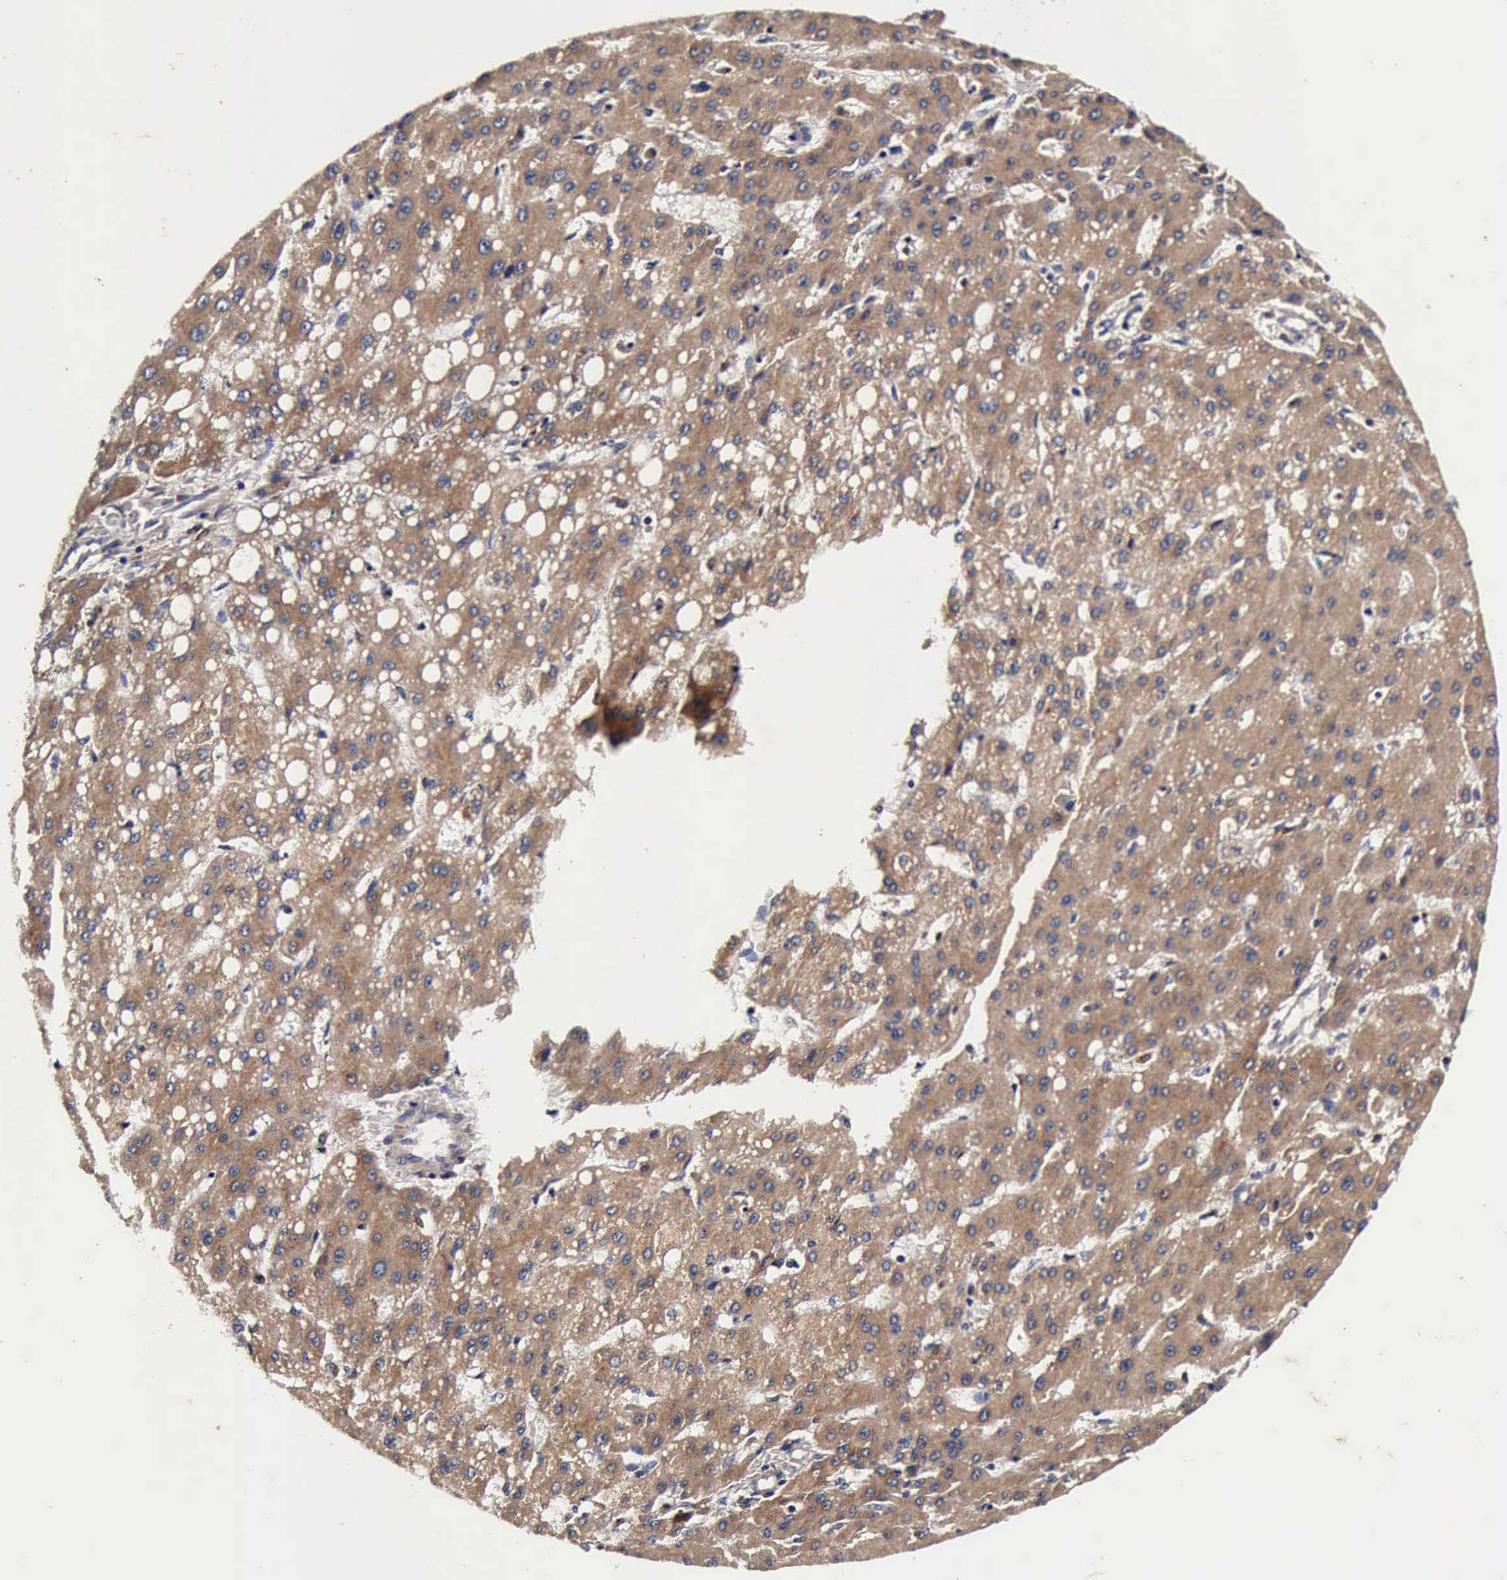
{"staining": {"intensity": "strong", "quantity": ">75%", "location": "cytoplasmic/membranous"}, "tissue": "liver cancer", "cell_type": "Tumor cells", "image_type": "cancer", "snomed": [{"axis": "morphology", "description": "Carcinoma, Hepatocellular, NOS"}, {"axis": "topography", "description": "Liver"}], "caption": "Hepatocellular carcinoma (liver) stained with a brown dye displays strong cytoplasmic/membranous positive expression in about >75% of tumor cells.", "gene": "CST3", "patient": {"sex": "female", "age": 52}}